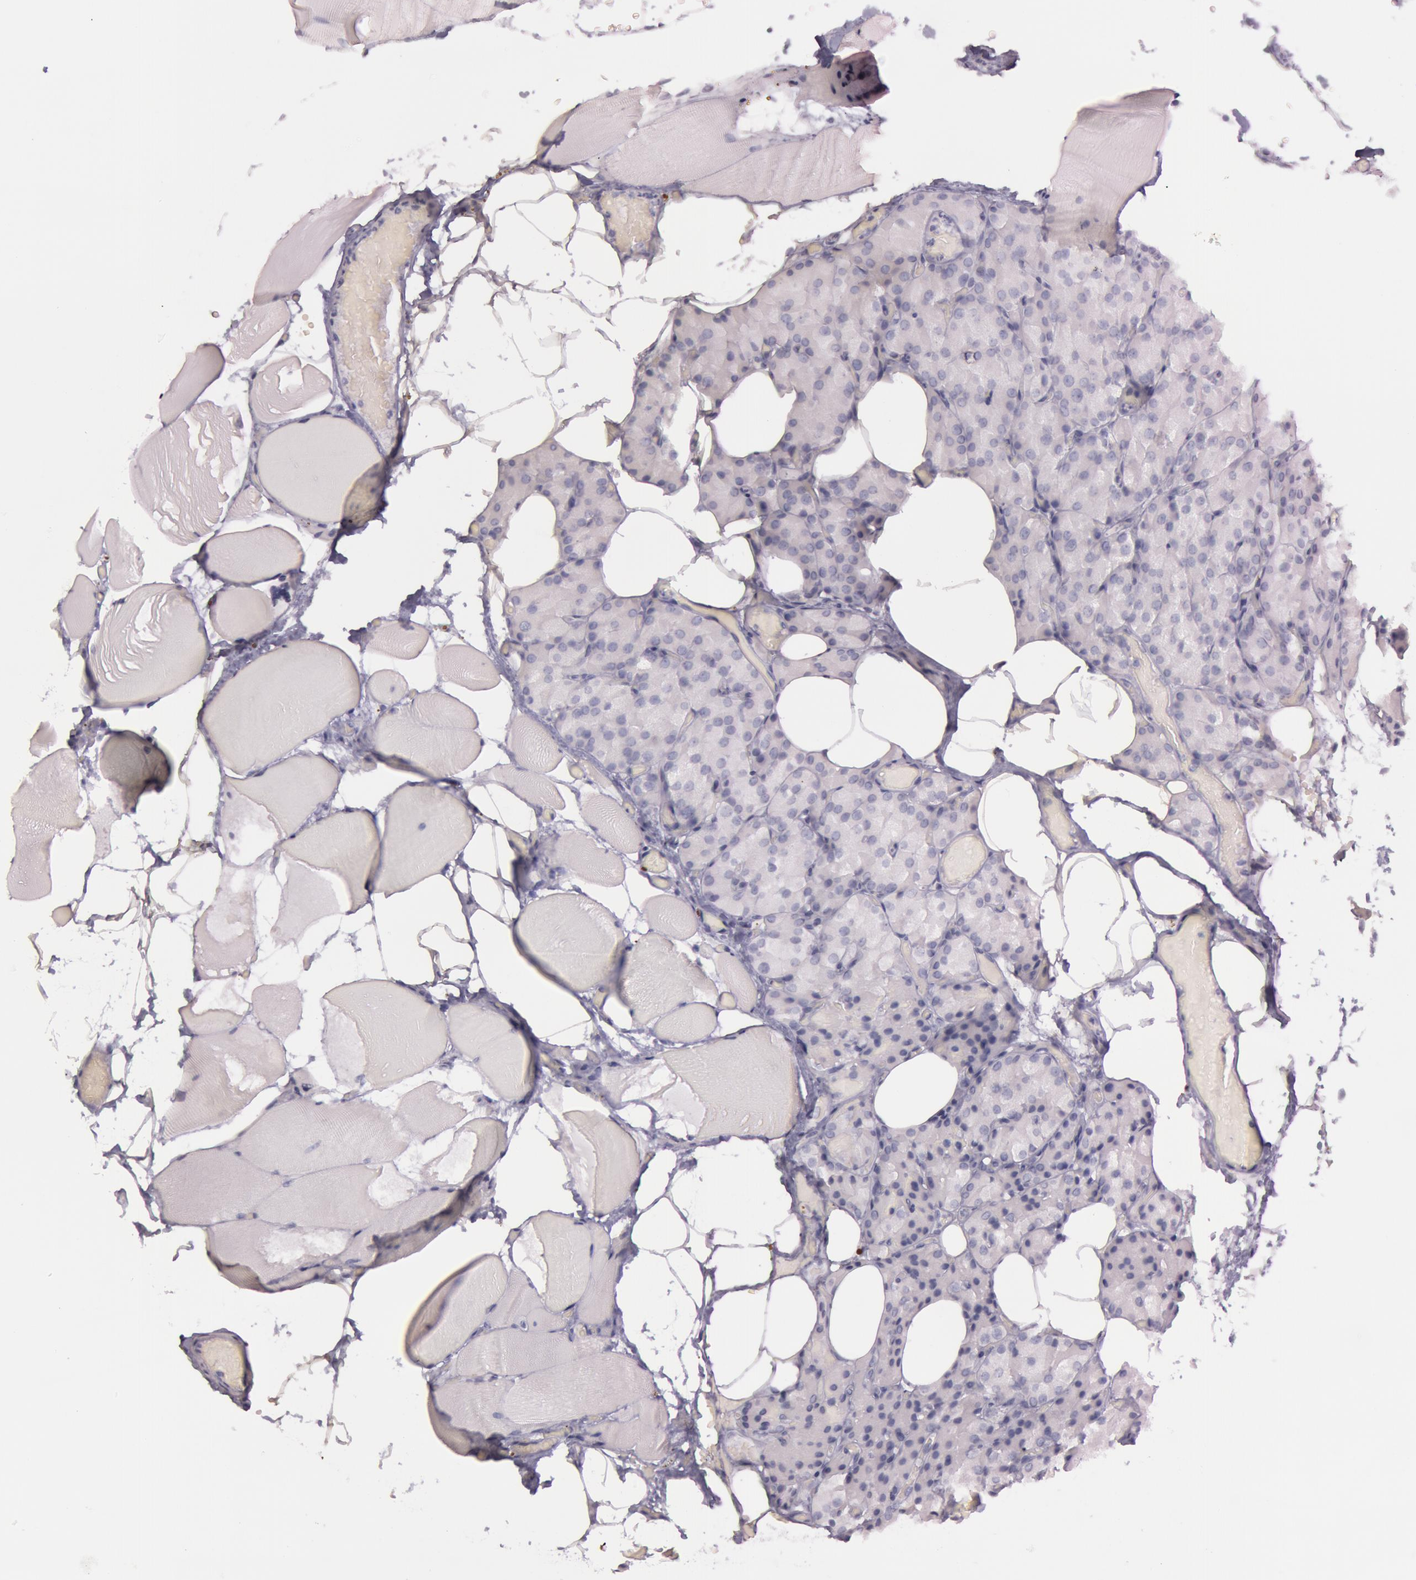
{"staining": {"intensity": "negative", "quantity": "none", "location": "none"}, "tissue": "parathyroid gland", "cell_type": "Glandular cells", "image_type": "normal", "snomed": [{"axis": "morphology", "description": "Normal tissue, NOS"}, {"axis": "topography", "description": "Skeletal muscle"}, {"axis": "topography", "description": "Parathyroid gland"}], "caption": "Immunohistochemistry of benign human parathyroid gland shows no staining in glandular cells.", "gene": "S100A7", "patient": {"sex": "female", "age": 37}}